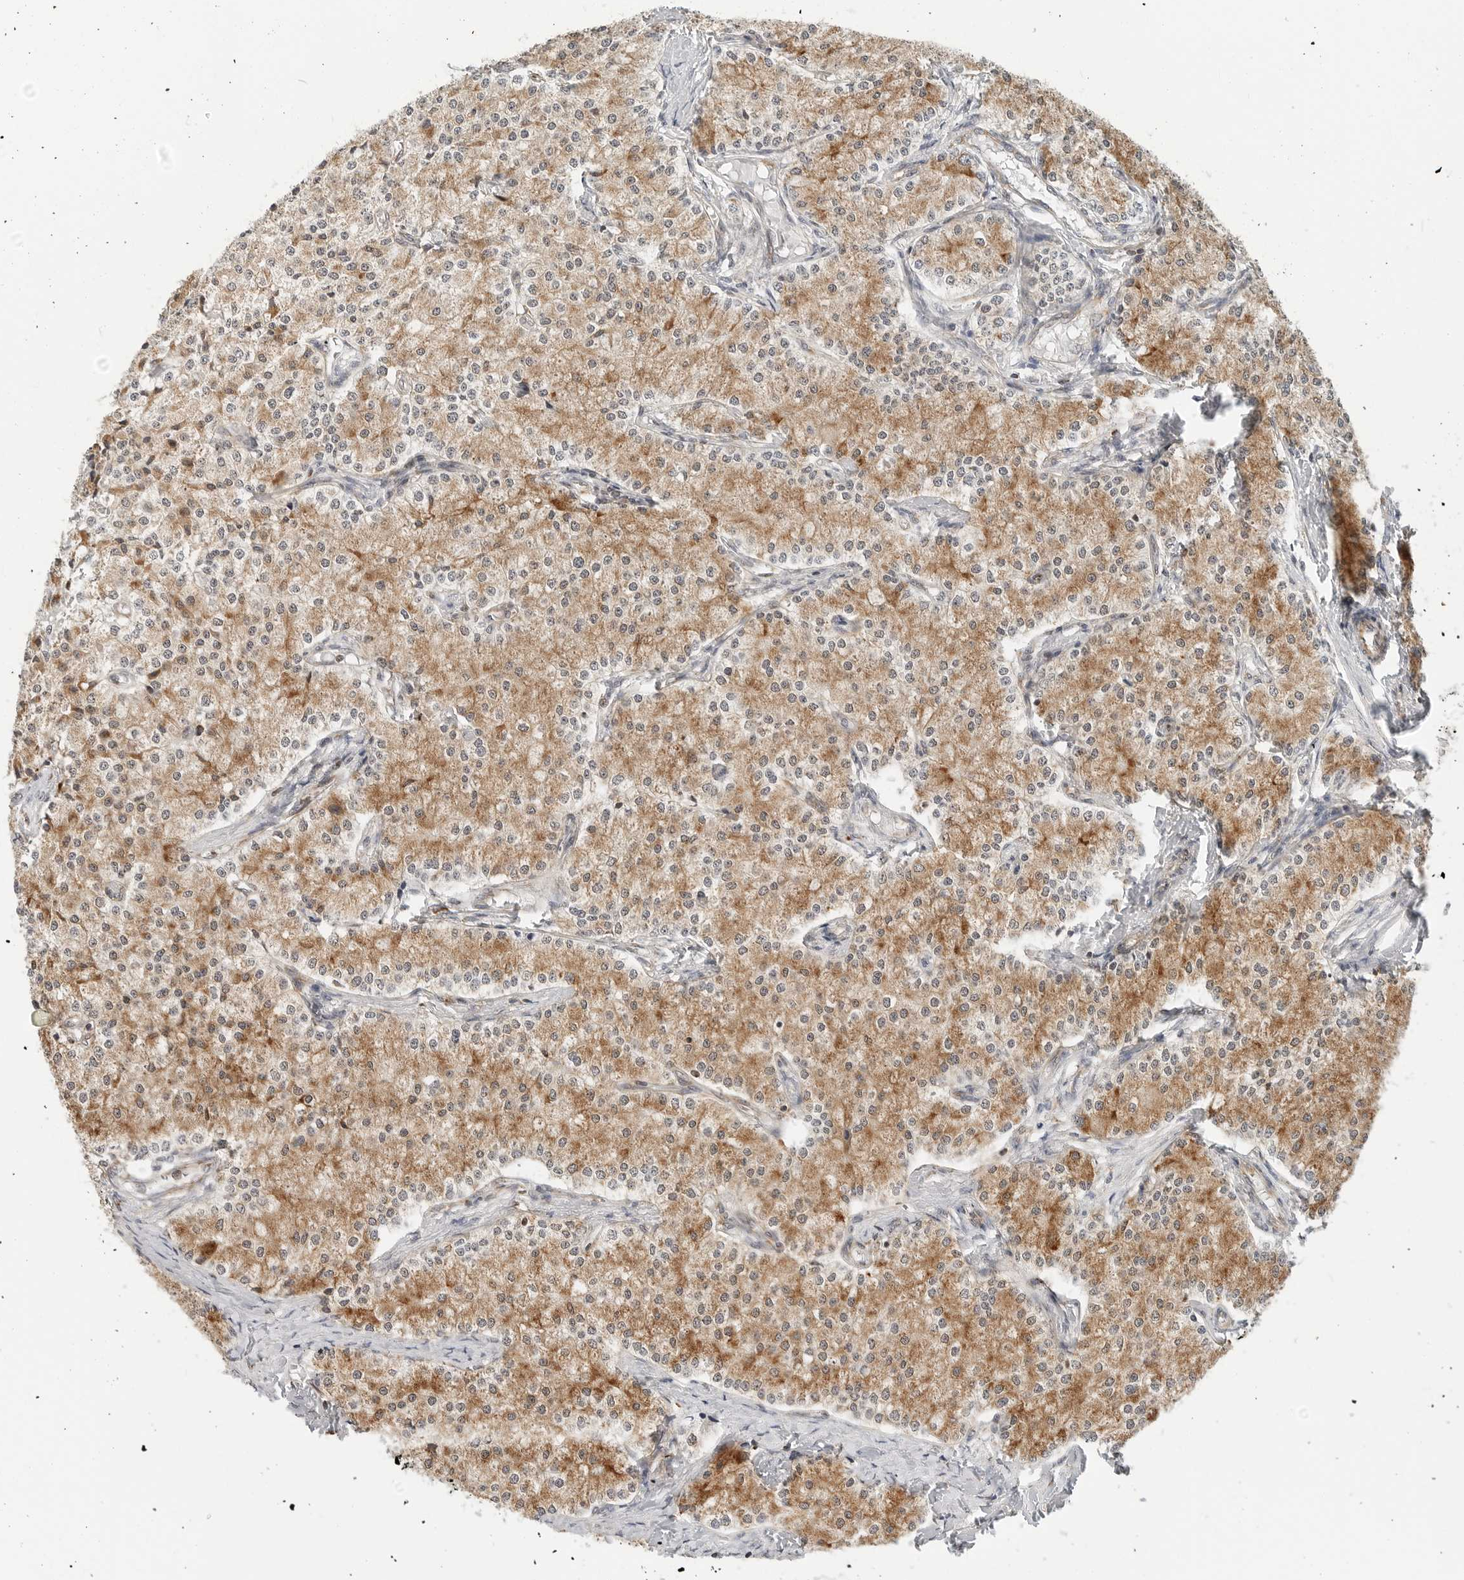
{"staining": {"intensity": "moderate", "quantity": ">75%", "location": "cytoplasmic/membranous"}, "tissue": "carcinoid", "cell_type": "Tumor cells", "image_type": "cancer", "snomed": [{"axis": "morphology", "description": "Carcinoid, malignant, NOS"}, {"axis": "topography", "description": "Colon"}], "caption": "DAB immunohistochemical staining of malignant carcinoid demonstrates moderate cytoplasmic/membranous protein staining in about >75% of tumor cells.", "gene": "POLR3GL", "patient": {"sex": "female", "age": 52}}